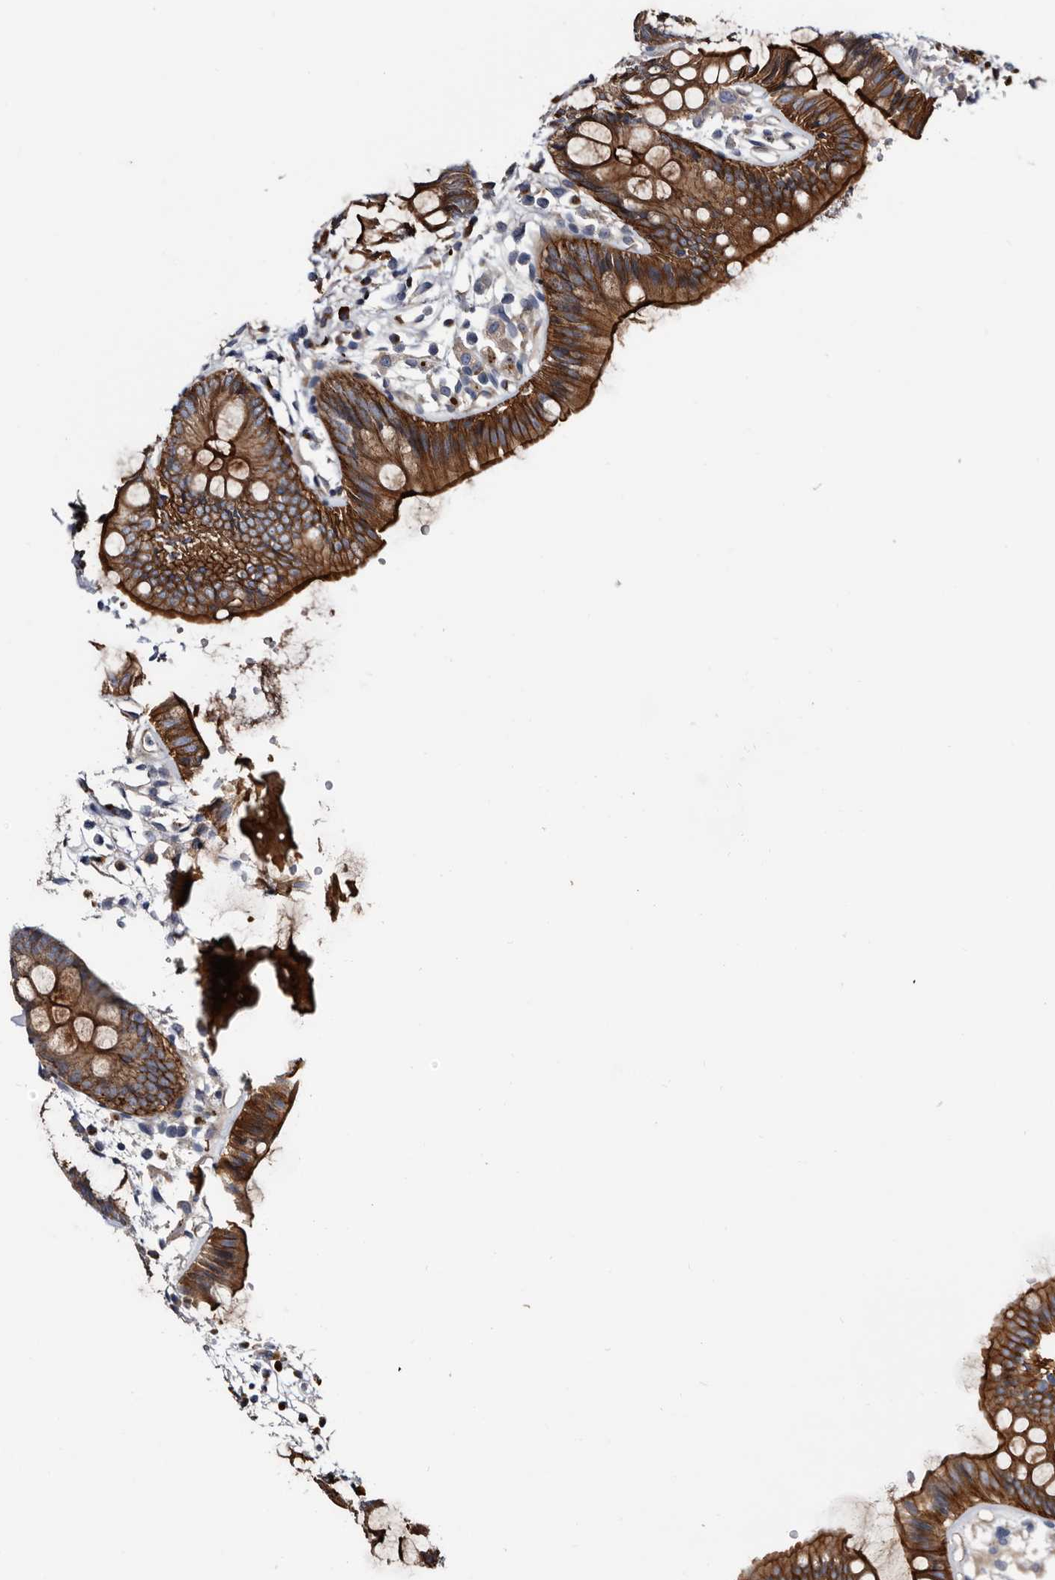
{"staining": {"intensity": "strong", "quantity": ">75%", "location": "cytoplasmic/membranous"}, "tissue": "colon", "cell_type": "Endothelial cells", "image_type": "normal", "snomed": [{"axis": "morphology", "description": "Normal tissue, NOS"}, {"axis": "topography", "description": "Colon"}], "caption": "Colon stained with a brown dye displays strong cytoplasmic/membranous positive staining in about >75% of endothelial cells.", "gene": "TSPAN17", "patient": {"sex": "male", "age": 56}}